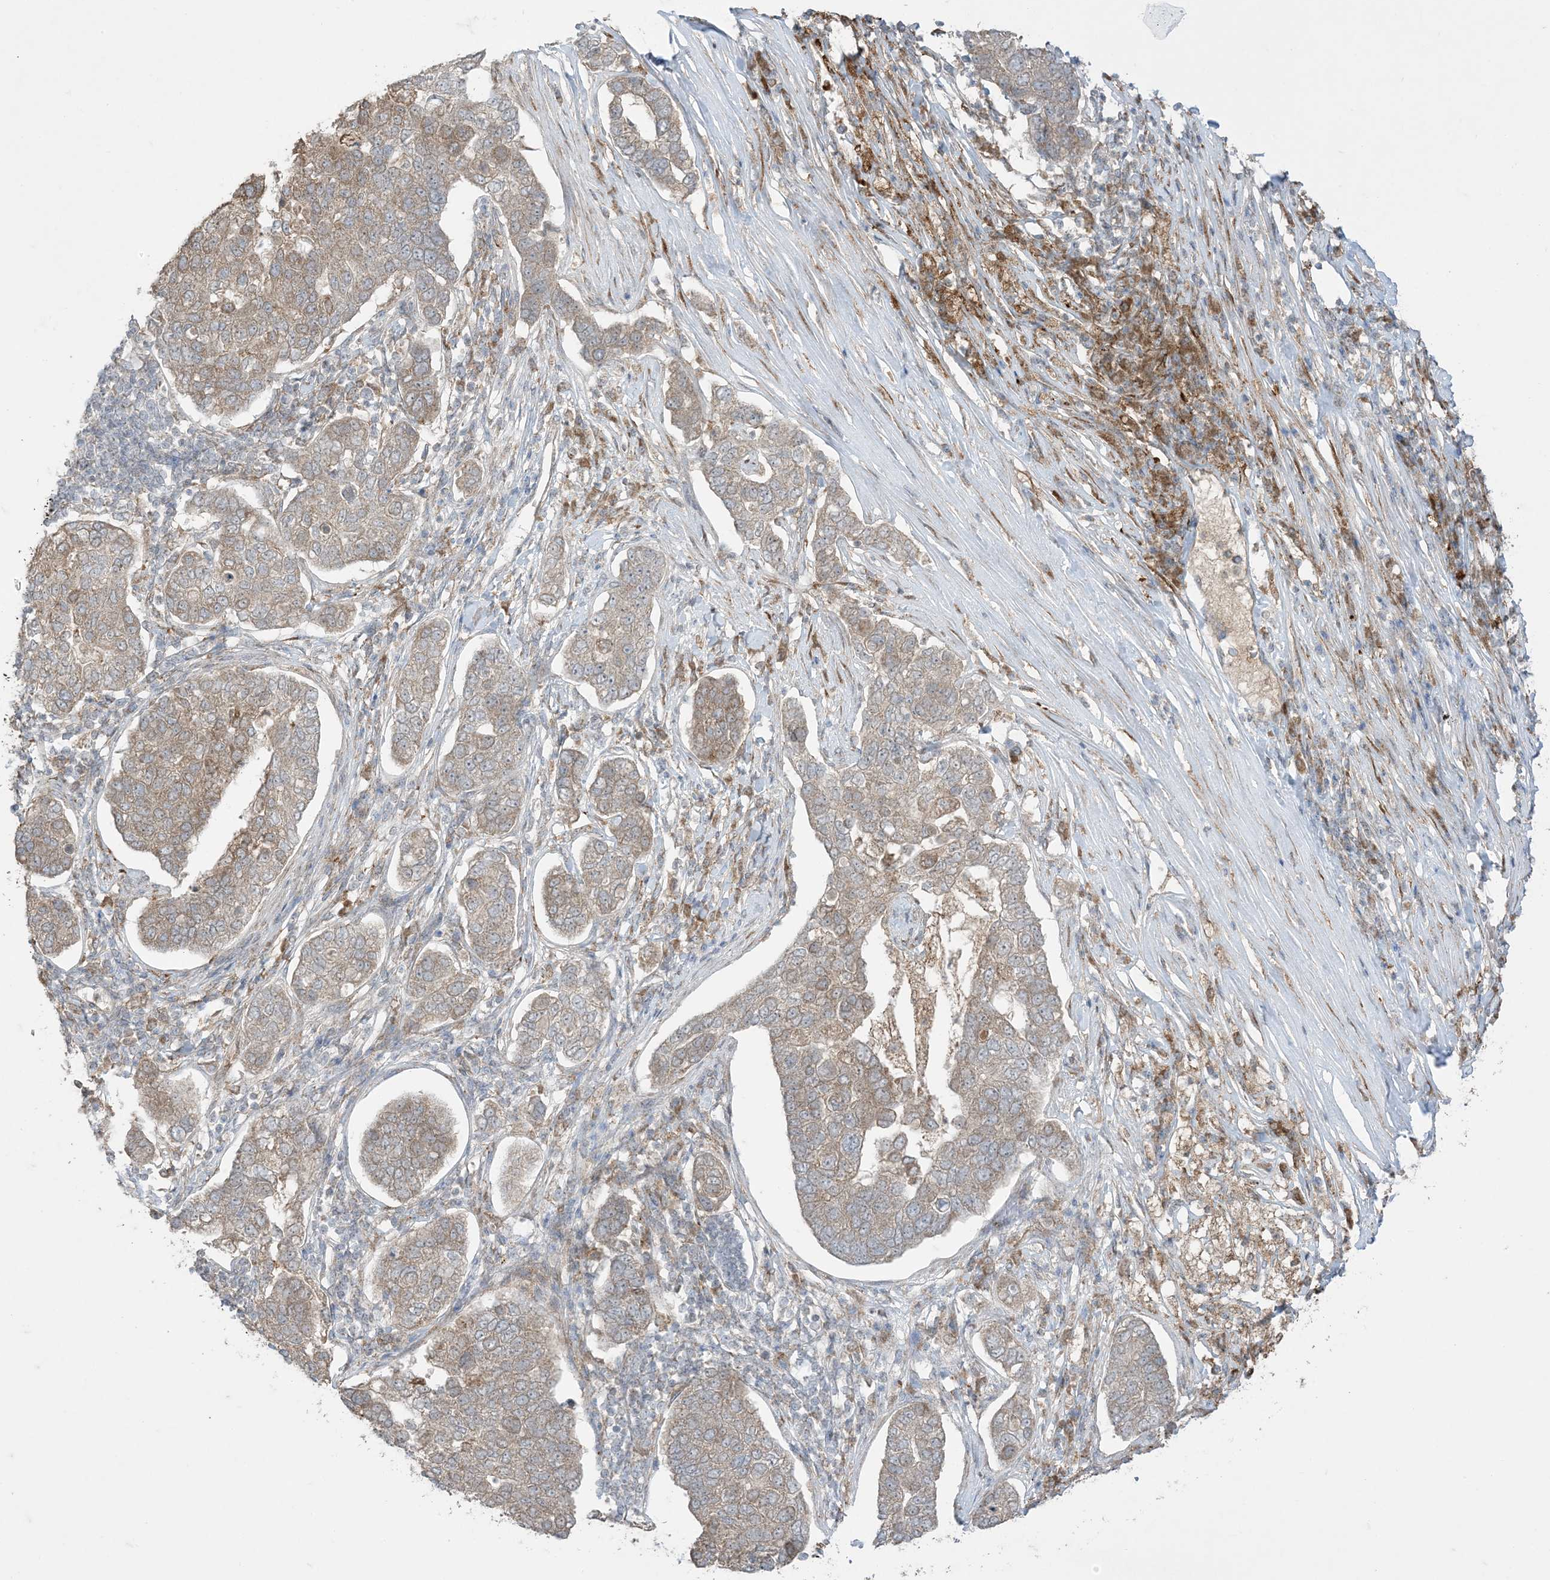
{"staining": {"intensity": "weak", "quantity": ">75%", "location": "cytoplasmic/membranous"}, "tissue": "pancreatic cancer", "cell_type": "Tumor cells", "image_type": "cancer", "snomed": [{"axis": "morphology", "description": "Adenocarcinoma, NOS"}, {"axis": "topography", "description": "Pancreas"}], "caption": "Tumor cells display low levels of weak cytoplasmic/membranous staining in approximately >75% of cells in human pancreatic adenocarcinoma.", "gene": "ODC1", "patient": {"sex": "female", "age": 61}}